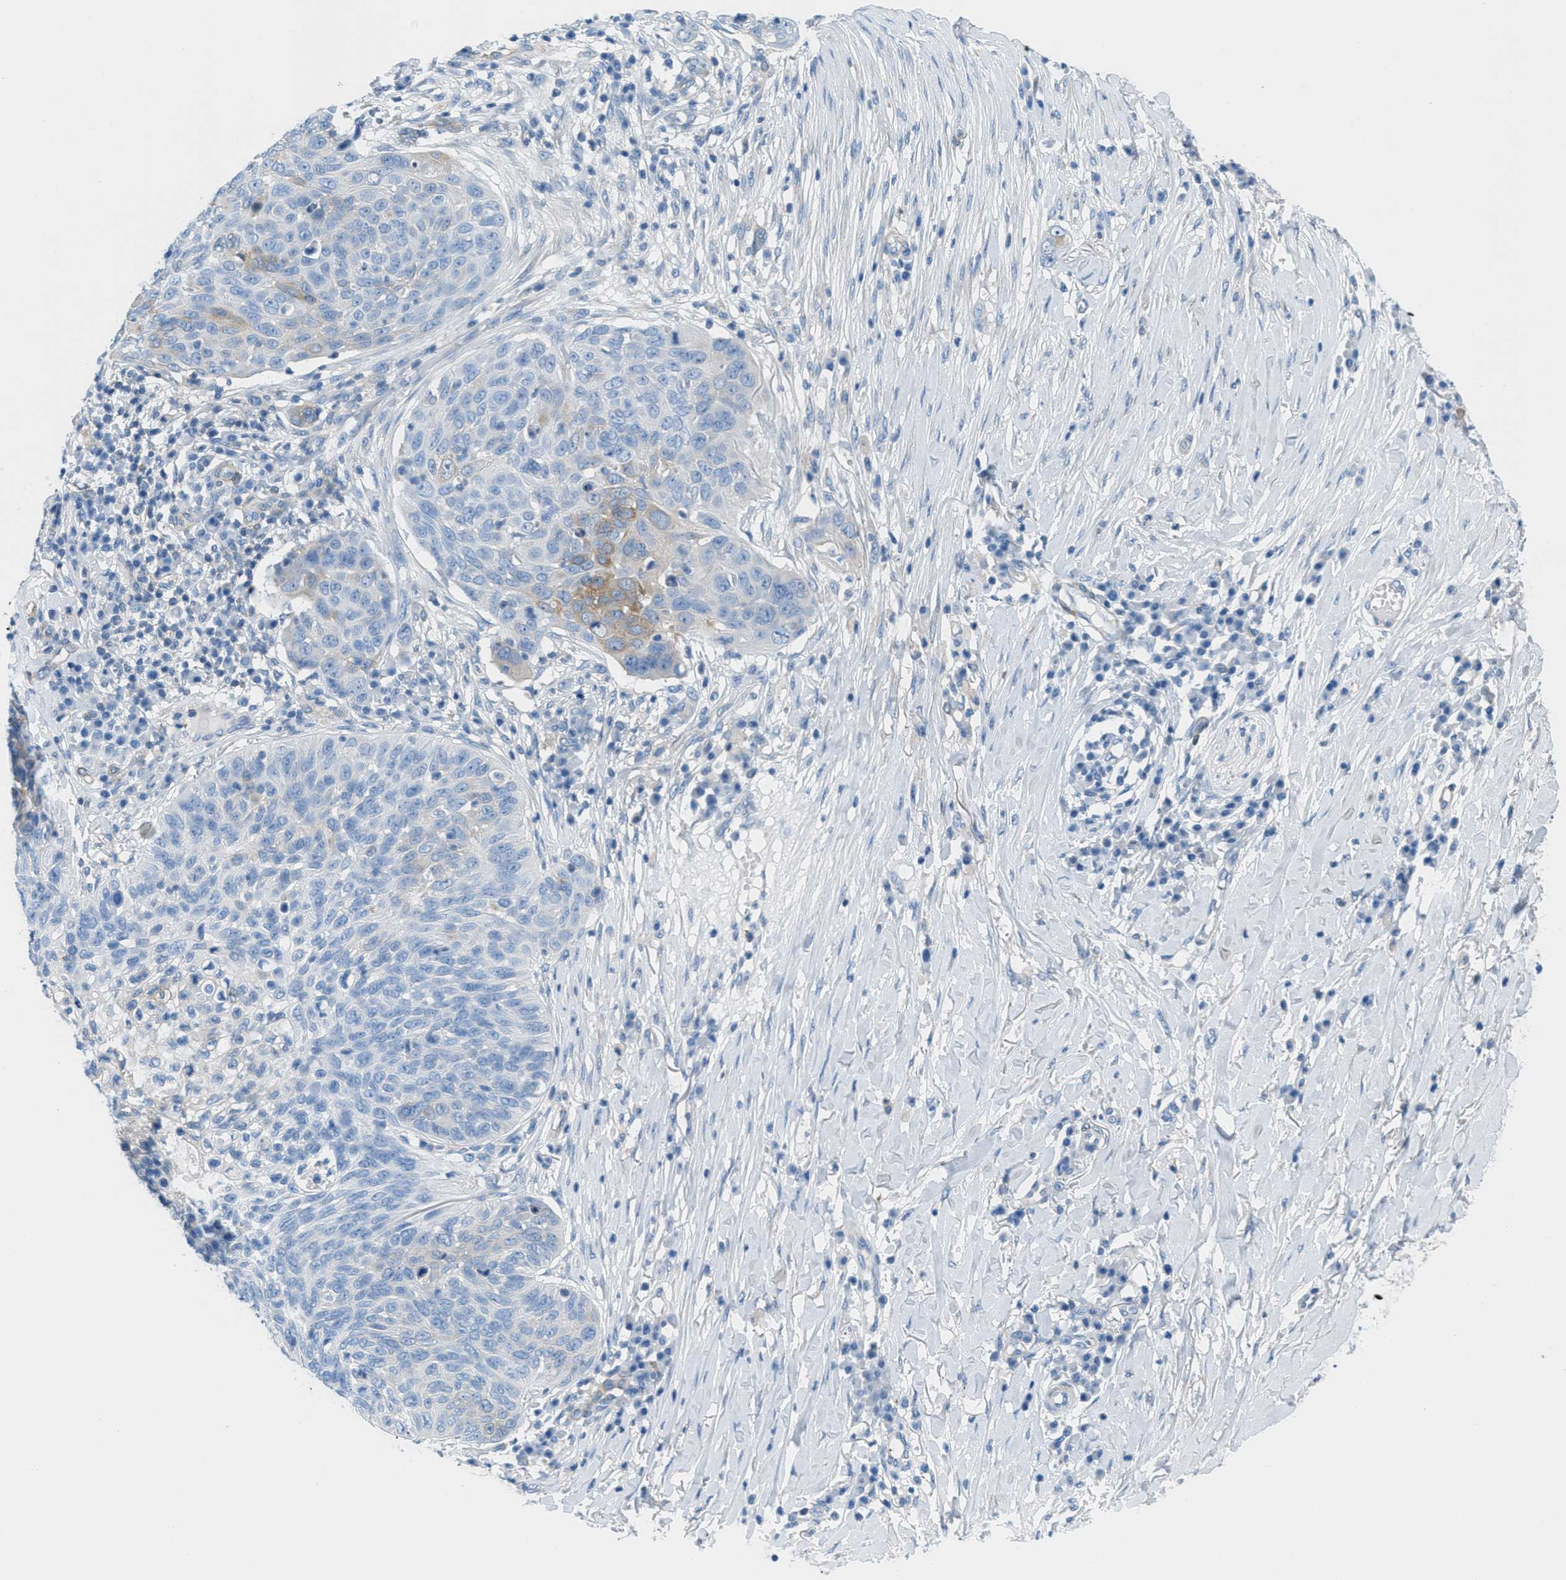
{"staining": {"intensity": "weak", "quantity": "<25%", "location": "cytoplasmic/membranous"}, "tissue": "skin cancer", "cell_type": "Tumor cells", "image_type": "cancer", "snomed": [{"axis": "morphology", "description": "Basal cell carcinoma"}, {"axis": "topography", "description": "Skin"}], "caption": "DAB immunohistochemical staining of skin cancer exhibits no significant staining in tumor cells.", "gene": "MAPRE2", "patient": {"sex": "female", "age": 88}}